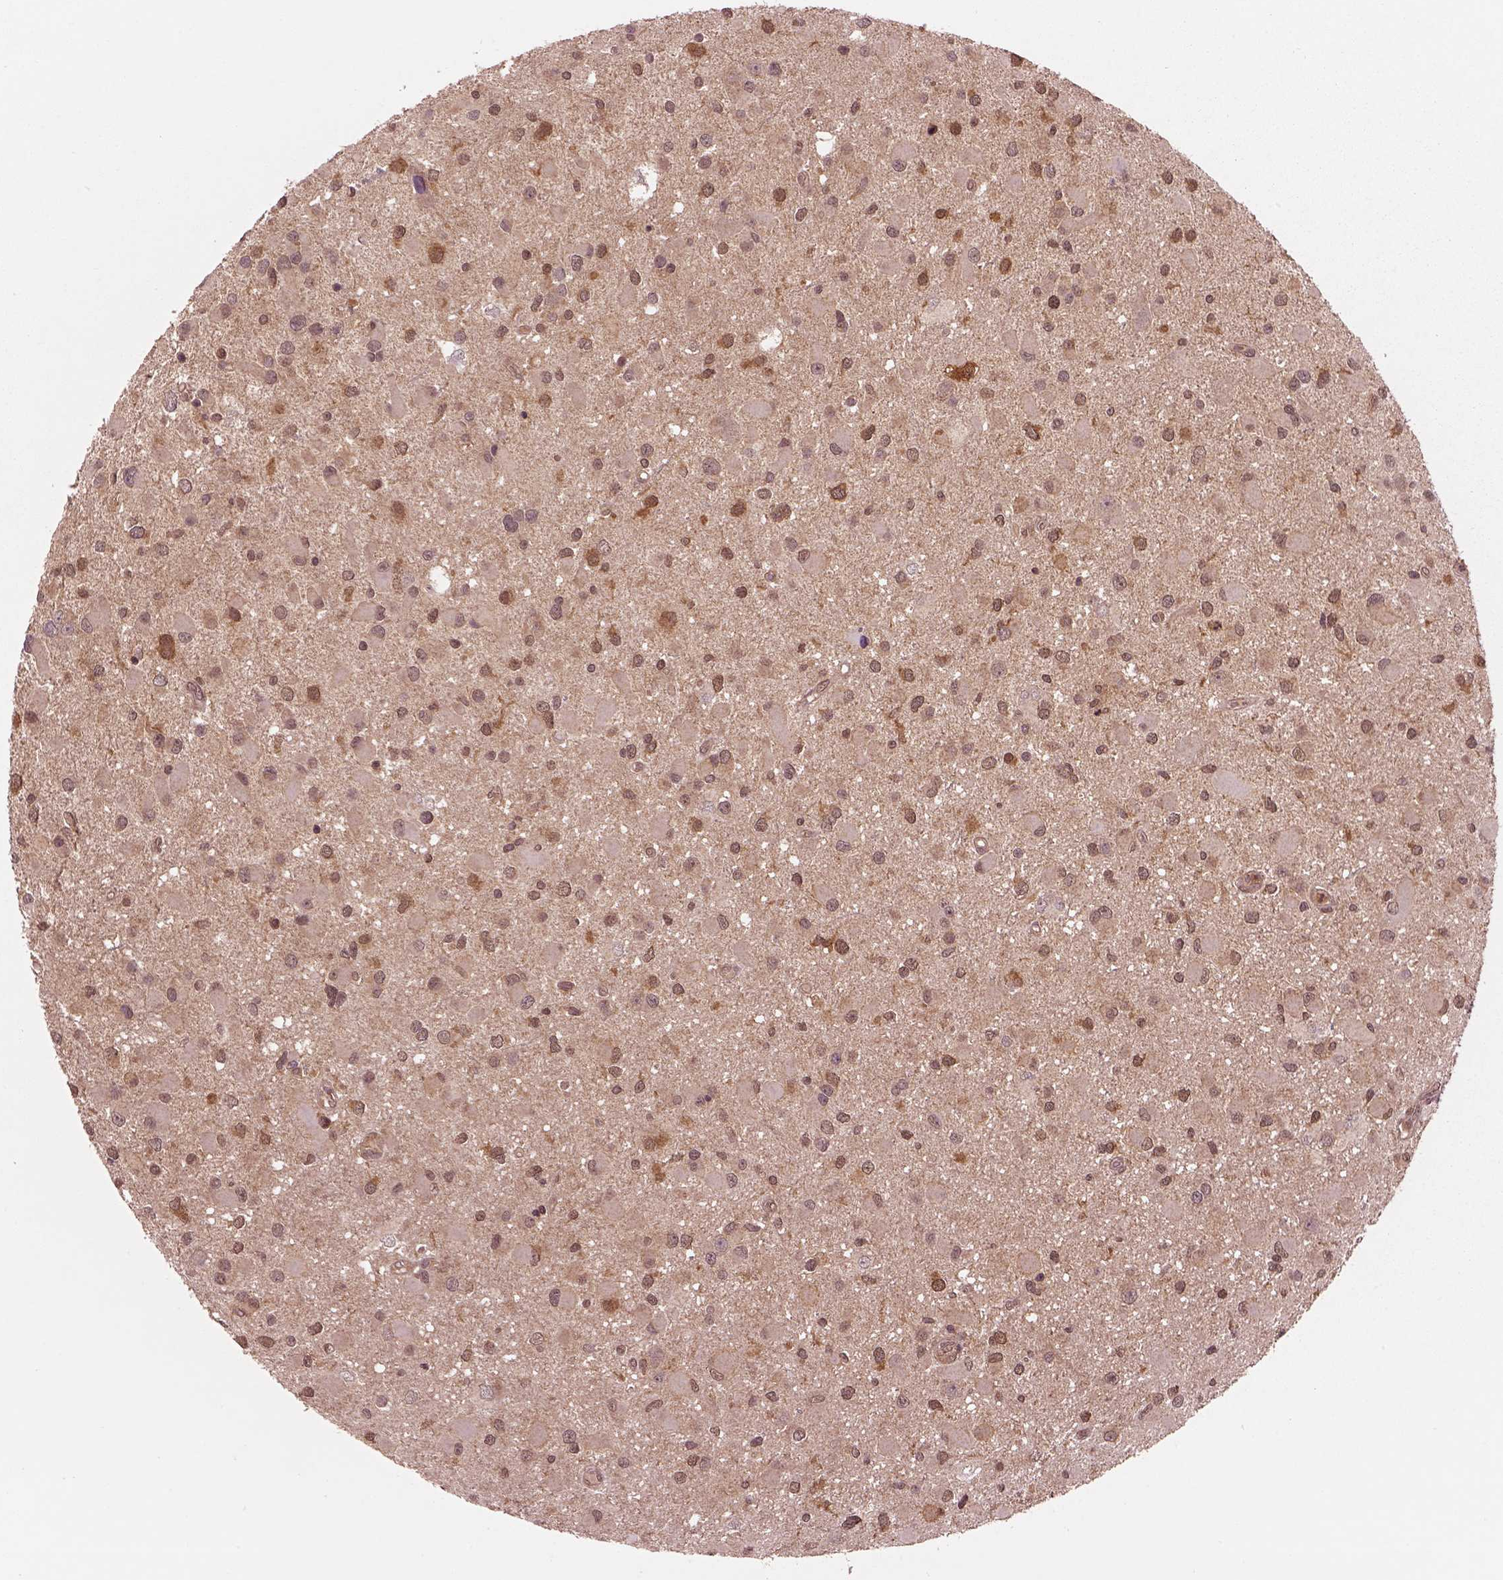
{"staining": {"intensity": "weak", "quantity": "<25%", "location": "cytoplasmic/membranous"}, "tissue": "glioma", "cell_type": "Tumor cells", "image_type": "cancer", "snomed": [{"axis": "morphology", "description": "Glioma, malignant, Low grade"}, {"axis": "topography", "description": "Brain"}], "caption": "High power microscopy photomicrograph of an immunohistochemistry micrograph of low-grade glioma (malignant), revealing no significant staining in tumor cells.", "gene": "MDP1", "patient": {"sex": "female", "age": 32}}